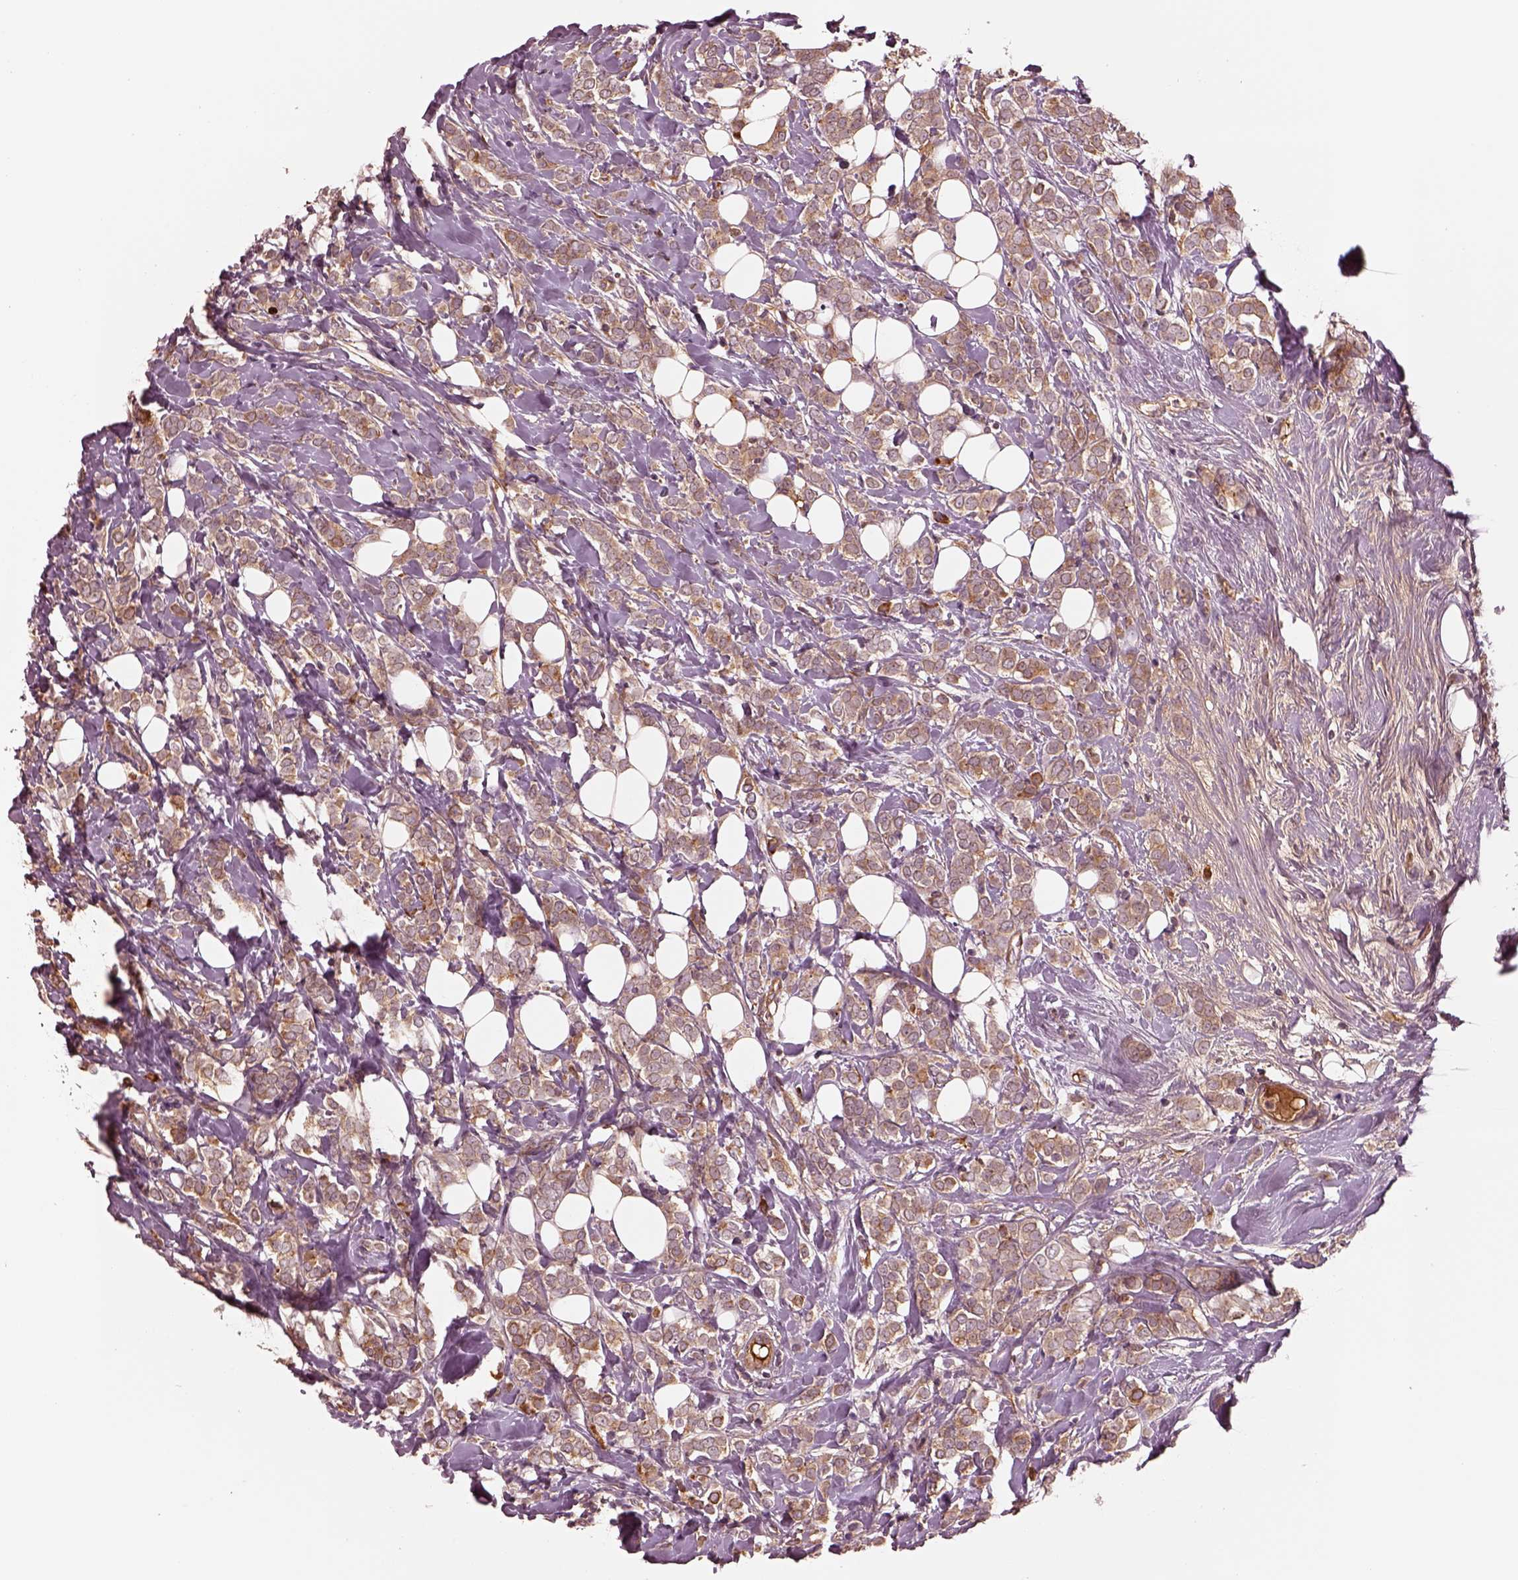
{"staining": {"intensity": "moderate", "quantity": "<25%", "location": "cytoplasmic/membranous"}, "tissue": "breast cancer", "cell_type": "Tumor cells", "image_type": "cancer", "snomed": [{"axis": "morphology", "description": "Lobular carcinoma"}, {"axis": "topography", "description": "Breast"}], "caption": "Breast lobular carcinoma tissue demonstrates moderate cytoplasmic/membranous expression in about <25% of tumor cells", "gene": "ASCC2", "patient": {"sex": "female", "age": 49}}